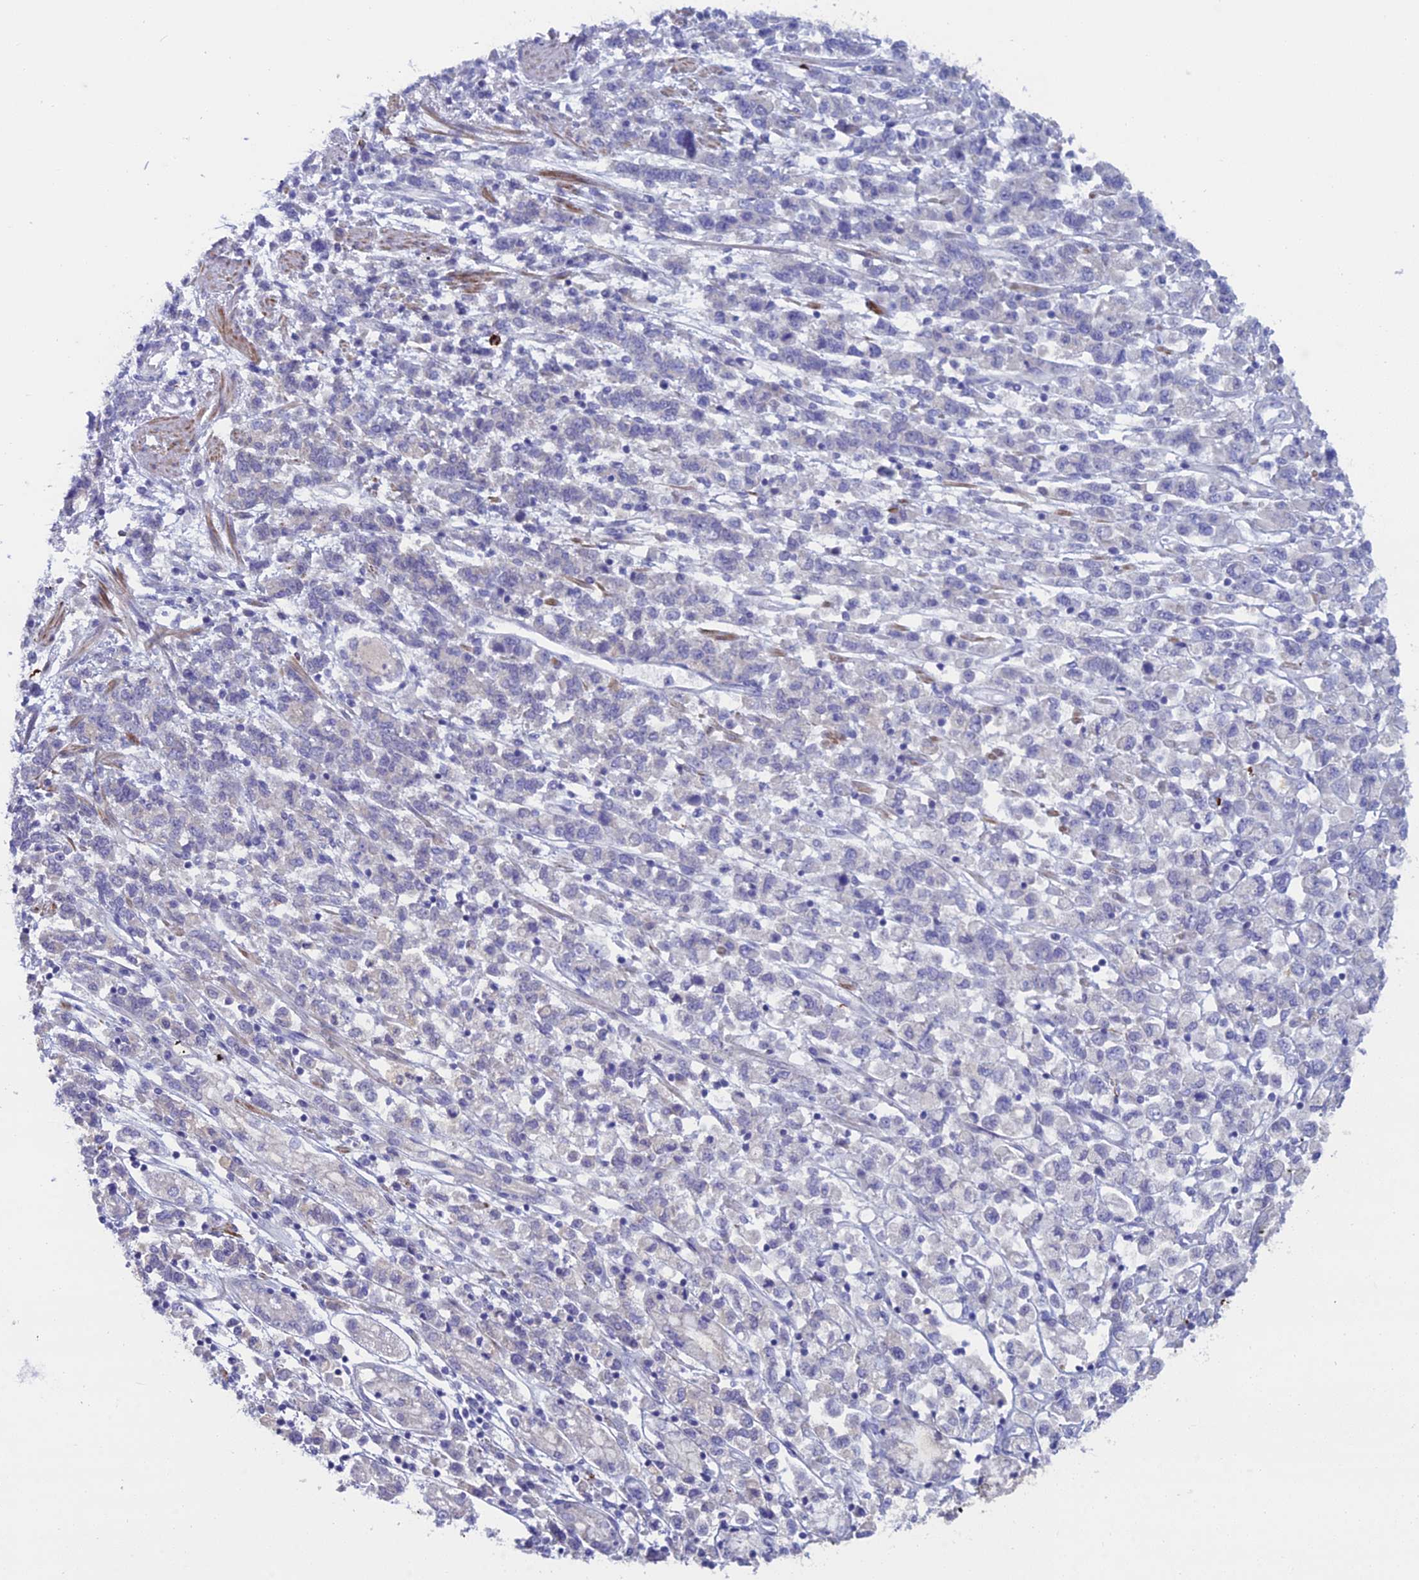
{"staining": {"intensity": "negative", "quantity": "none", "location": "none"}, "tissue": "stomach cancer", "cell_type": "Tumor cells", "image_type": "cancer", "snomed": [{"axis": "morphology", "description": "Adenocarcinoma, NOS"}, {"axis": "topography", "description": "Stomach"}], "caption": "Tumor cells are negative for brown protein staining in stomach cancer (adenocarcinoma). Nuclei are stained in blue.", "gene": "XPO7", "patient": {"sex": "female", "age": 76}}